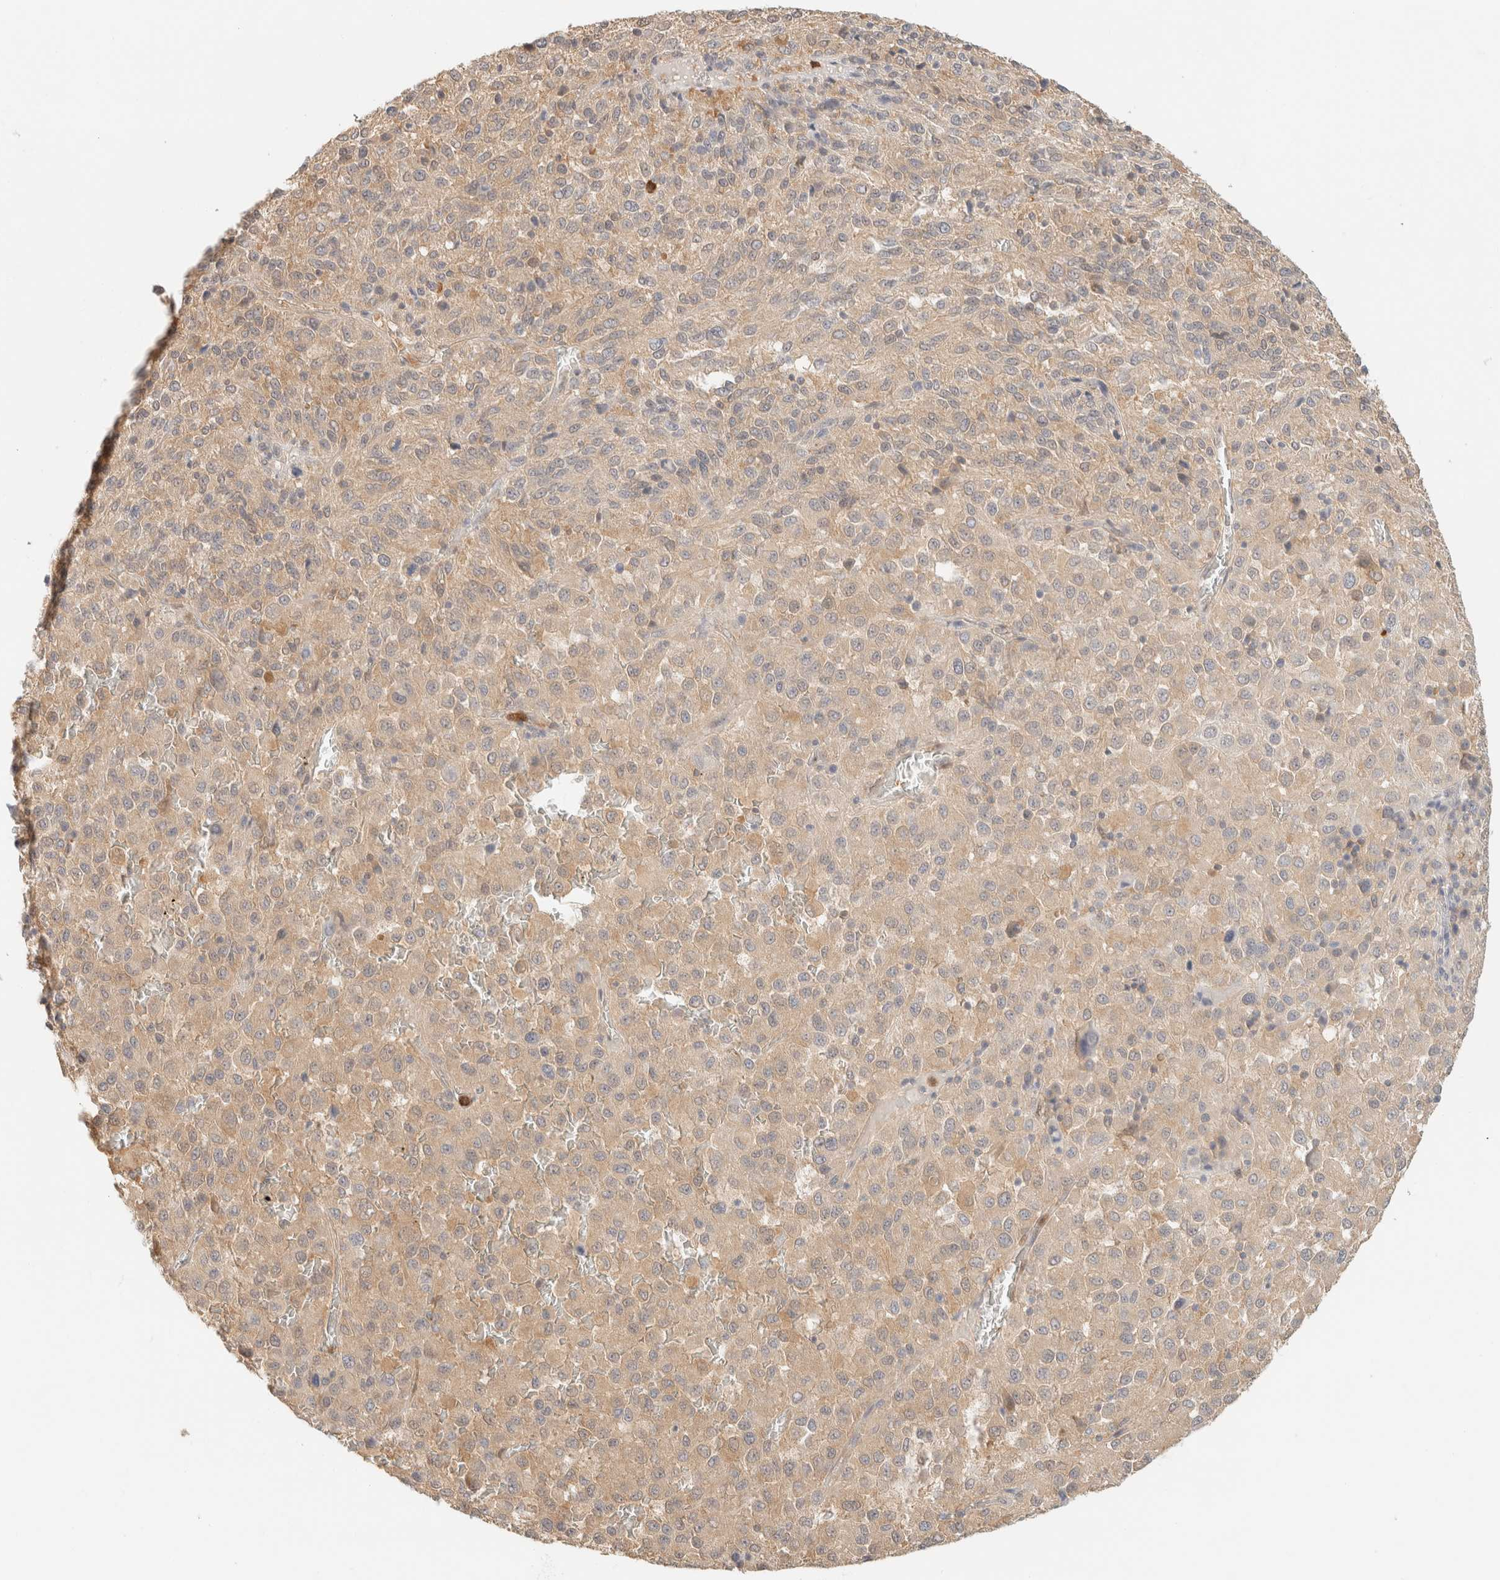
{"staining": {"intensity": "weak", "quantity": ">75%", "location": "cytoplasmic/membranous"}, "tissue": "melanoma", "cell_type": "Tumor cells", "image_type": "cancer", "snomed": [{"axis": "morphology", "description": "Malignant melanoma, Metastatic site"}, {"axis": "topography", "description": "Lung"}], "caption": "Human malignant melanoma (metastatic site) stained with a brown dye reveals weak cytoplasmic/membranous positive positivity in approximately >75% of tumor cells.", "gene": "GPI", "patient": {"sex": "male", "age": 64}}